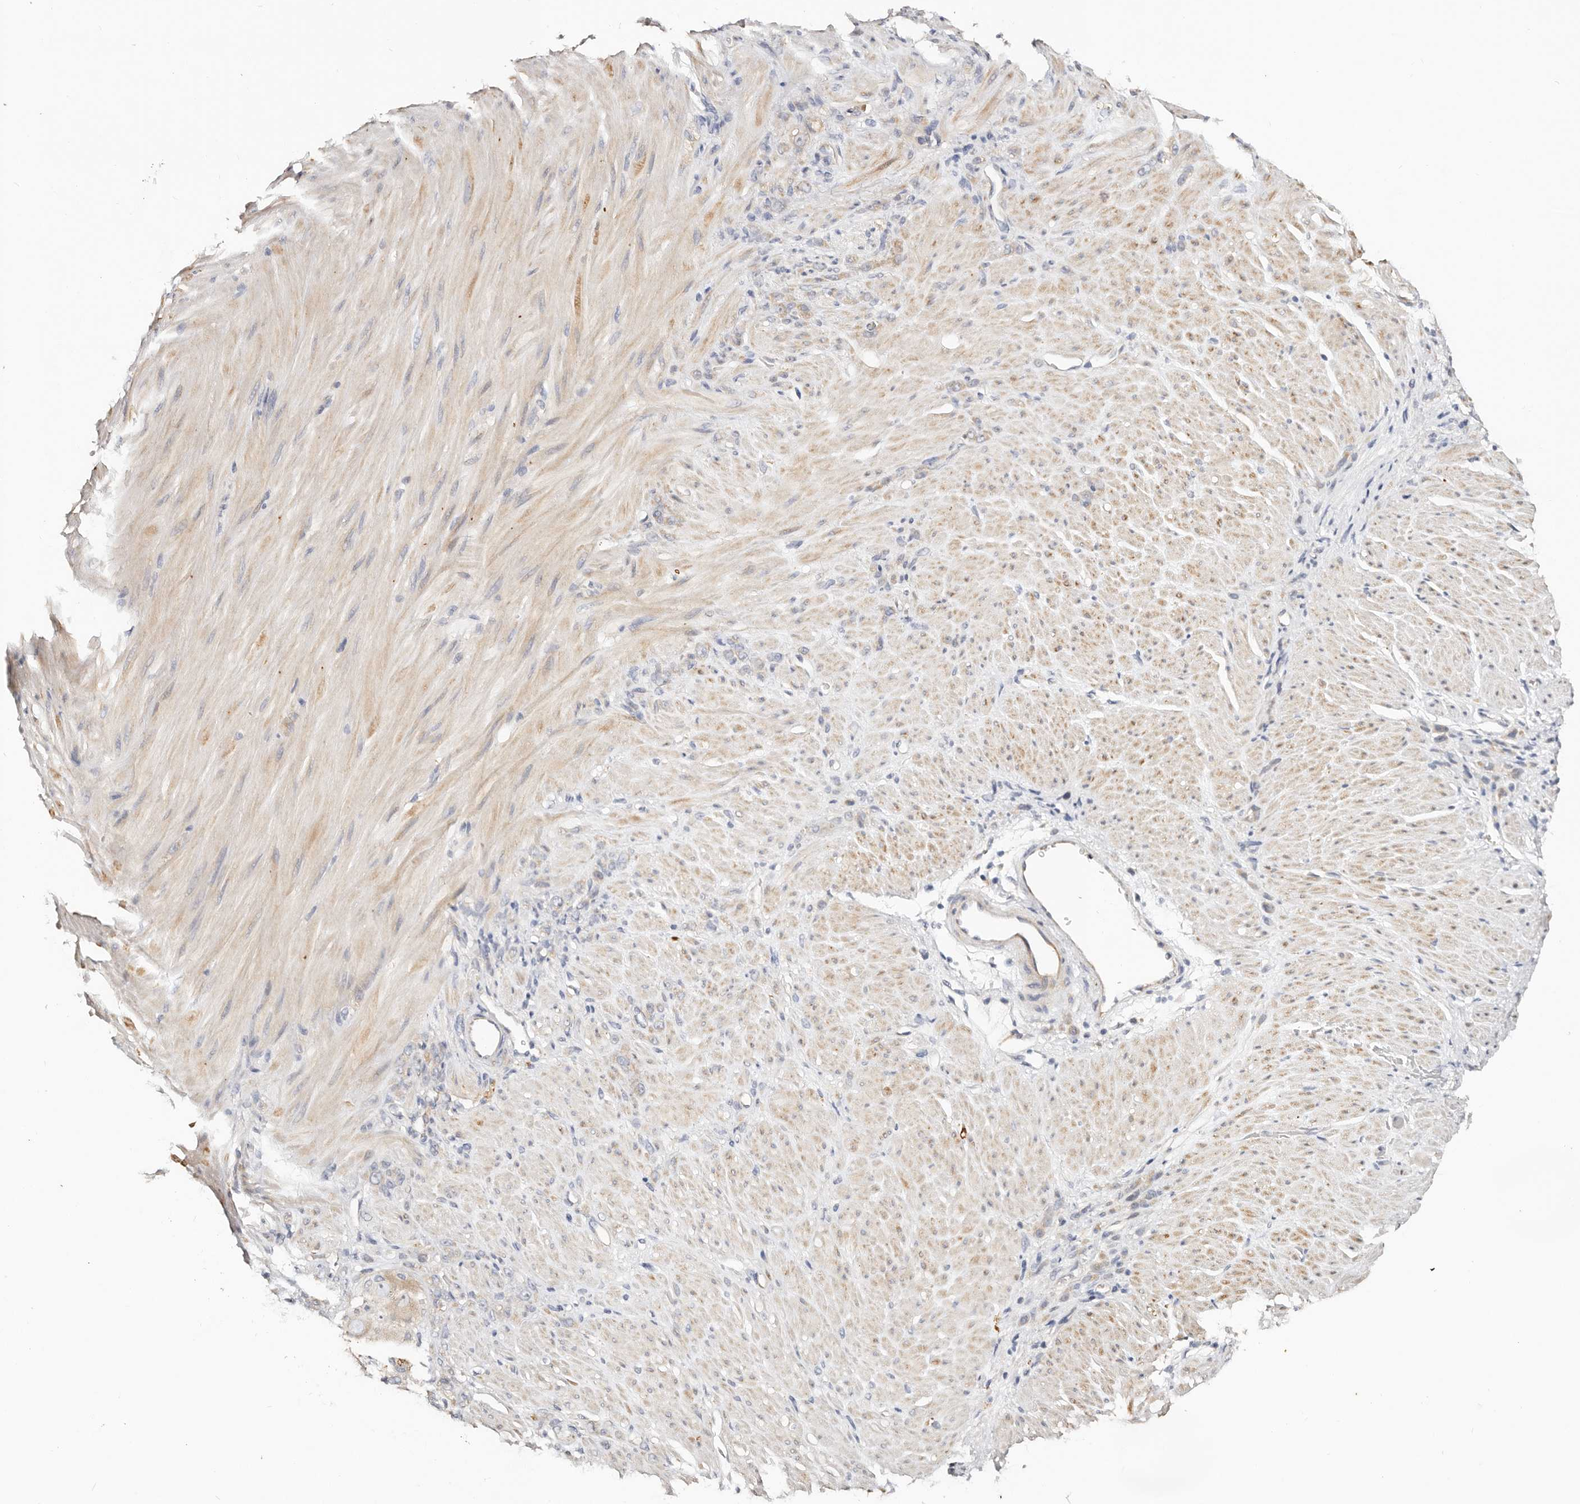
{"staining": {"intensity": "negative", "quantity": "none", "location": "none"}, "tissue": "stomach cancer", "cell_type": "Tumor cells", "image_type": "cancer", "snomed": [{"axis": "morphology", "description": "Normal tissue, NOS"}, {"axis": "morphology", "description": "Adenocarcinoma, NOS"}, {"axis": "topography", "description": "Stomach"}], "caption": "The IHC histopathology image has no significant expression in tumor cells of stomach cancer (adenocarcinoma) tissue.", "gene": "VIPAS39", "patient": {"sex": "male", "age": 82}}